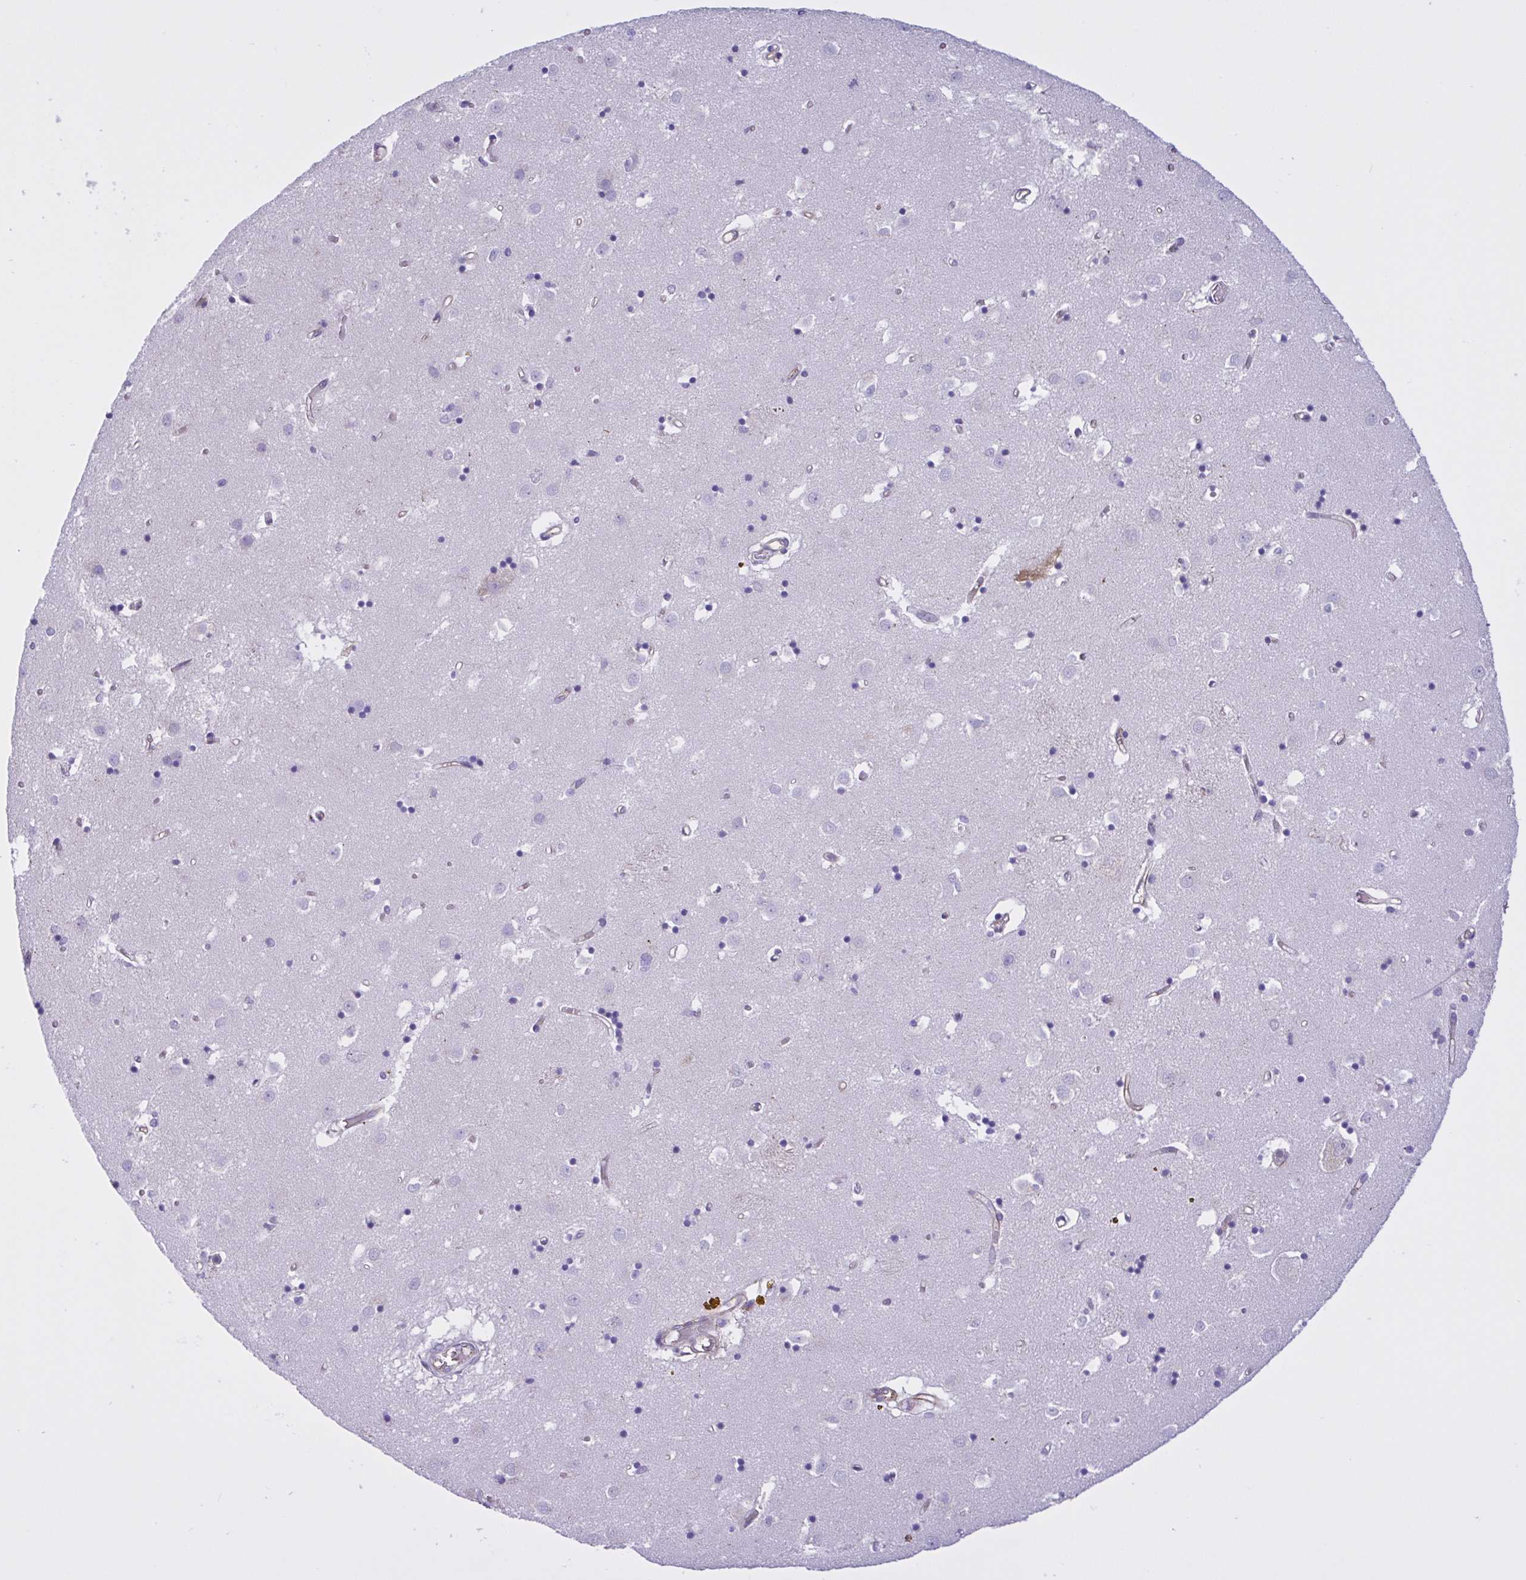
{"staining": {"intensity": "negative", "quantity": "none", "location": "none"}, "tissue": "caudate", "cell_type": "Glial cells", "image_type": "normal", "snomed": [{"axis": "morphology", "description": "Normal tissue, NOS"}, {"axis": "topography", "description": "Lateral ventricle wall"}], "caption": "Photomicrograph shows no protein staining in glial cells of benign caudate. (Brightfield microscopy of DAB immunohistochemistry at high magnification).", "gene": "OR51M1", "patient": {"sex": "male", "age": 70}}